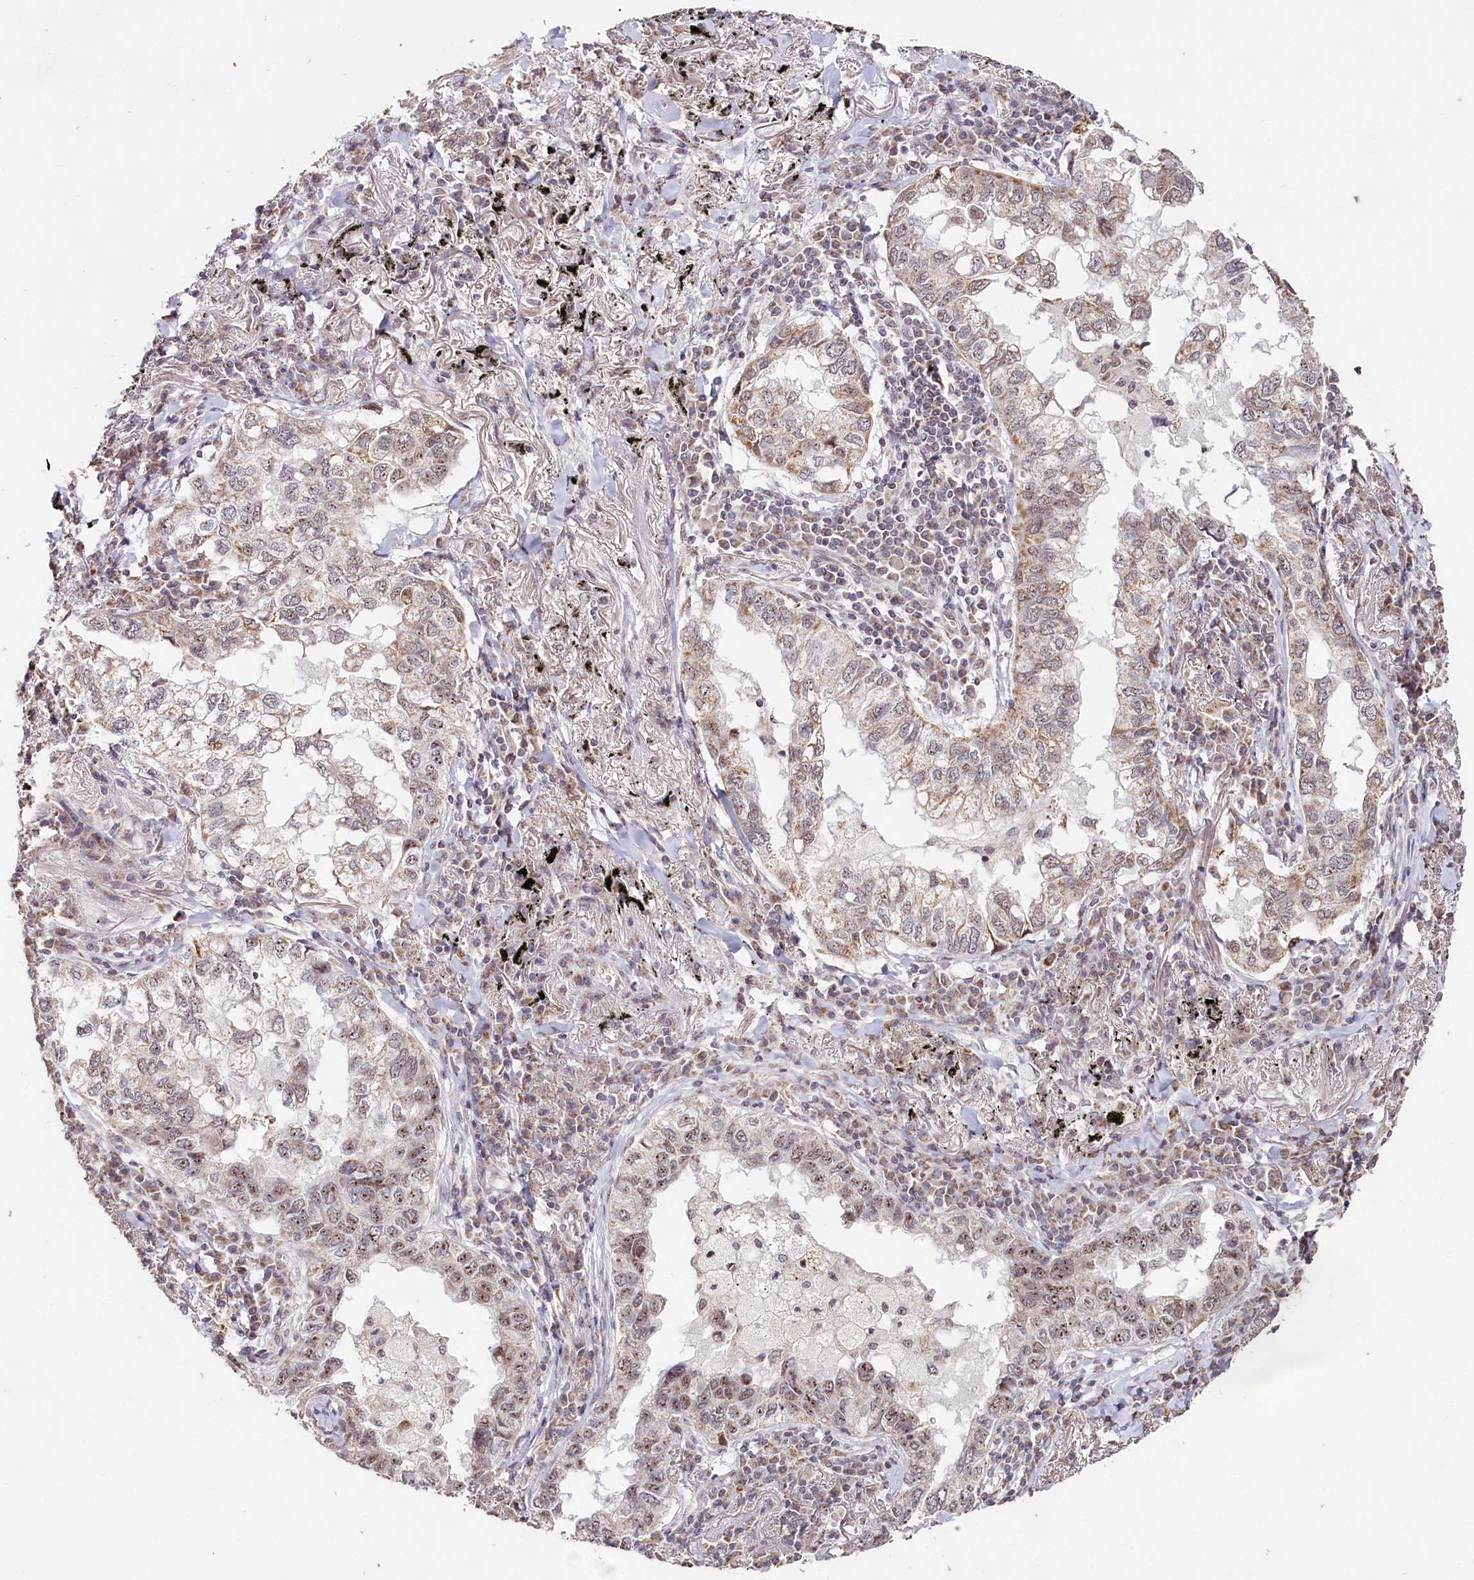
{"staining": {"intensity": "moderate", "quantity": "25%-75%", "location": "nuclear"}, "tissue": "lung cancer", "cell_type": "Tumor cells", "image_type": "cancer", "snomed": [{"axis": "morphology", "description": "Adenocarcinoma, NOS"}, {"axis": "topography", "description": "Lung"}], "caption": "Protein staining reveals moderate nuclear staining in about 25%-75% of tumor cells in lung adenocarcinoma. Using DAB (3,3'-diaminobenzidine) (brown) and hematoxylin (blue) stains, captured at high magnification using brightfield microscopy.", "gene": "PDE6D", "patient": {"sex": "male", "age": 65}}